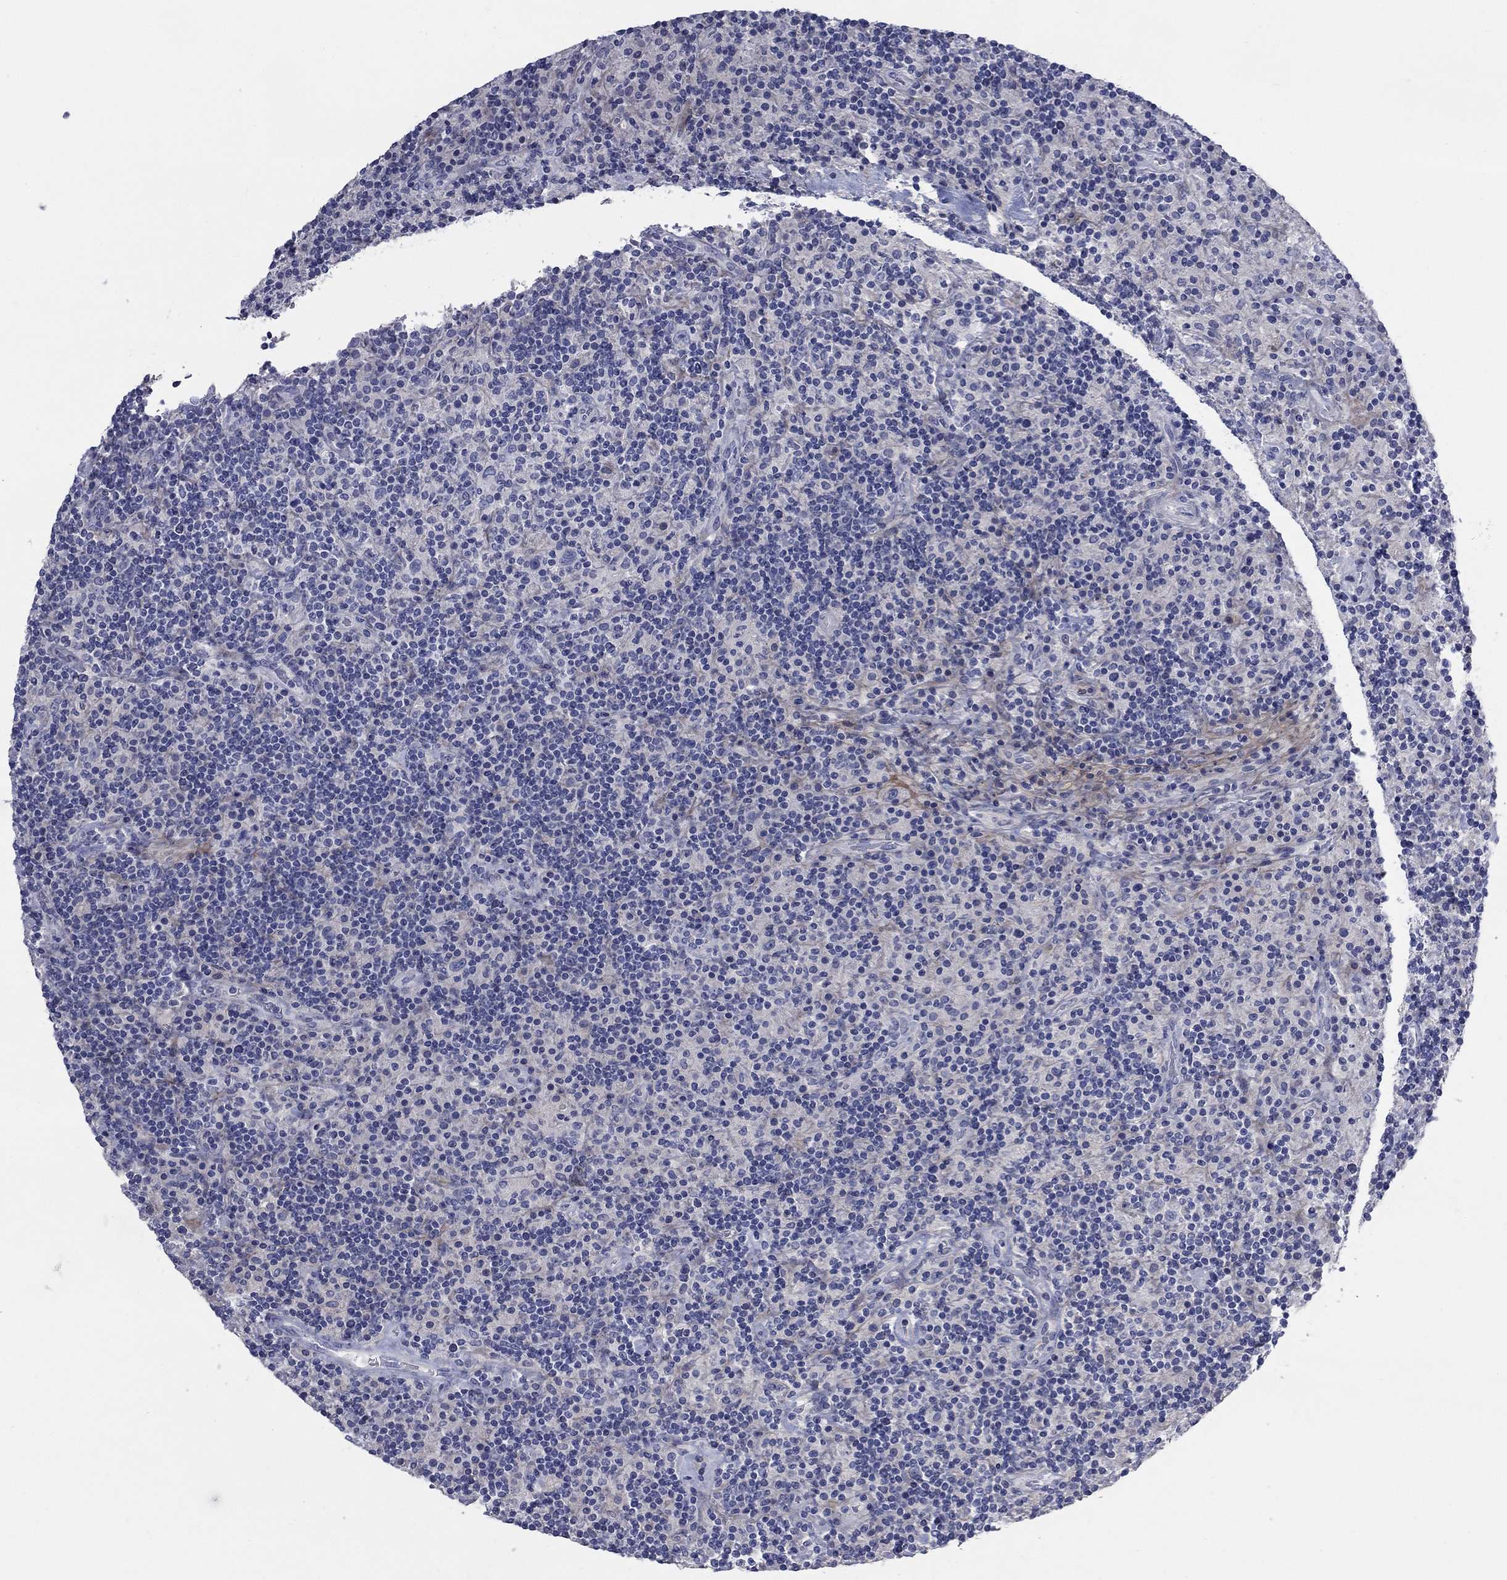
{"staining": {"intensity": "negative", "quantity": "none", "location": "none"}, "tissue": "lymphoma", "cell_type": "Tumor cells", "image_type": "cancer", "snomed": [{"axis": "morphology", "description": "Hodgkin's disease, NOS"}, {"axis": "topography", "description": "Lymph node"}], "caption": "DAB (3,3'-diaminobenzidine) immunohistochemical staining of lymphoma demonstrates no significant staining in tumor cells. The staining was performed using DAB to visualize the protein expression in brown, while the nuclei were stained in blue with hematoxylin (Magnification: 20x).", "gene": "TMEM249", "patient": {"sex": "male", "age": 70}}